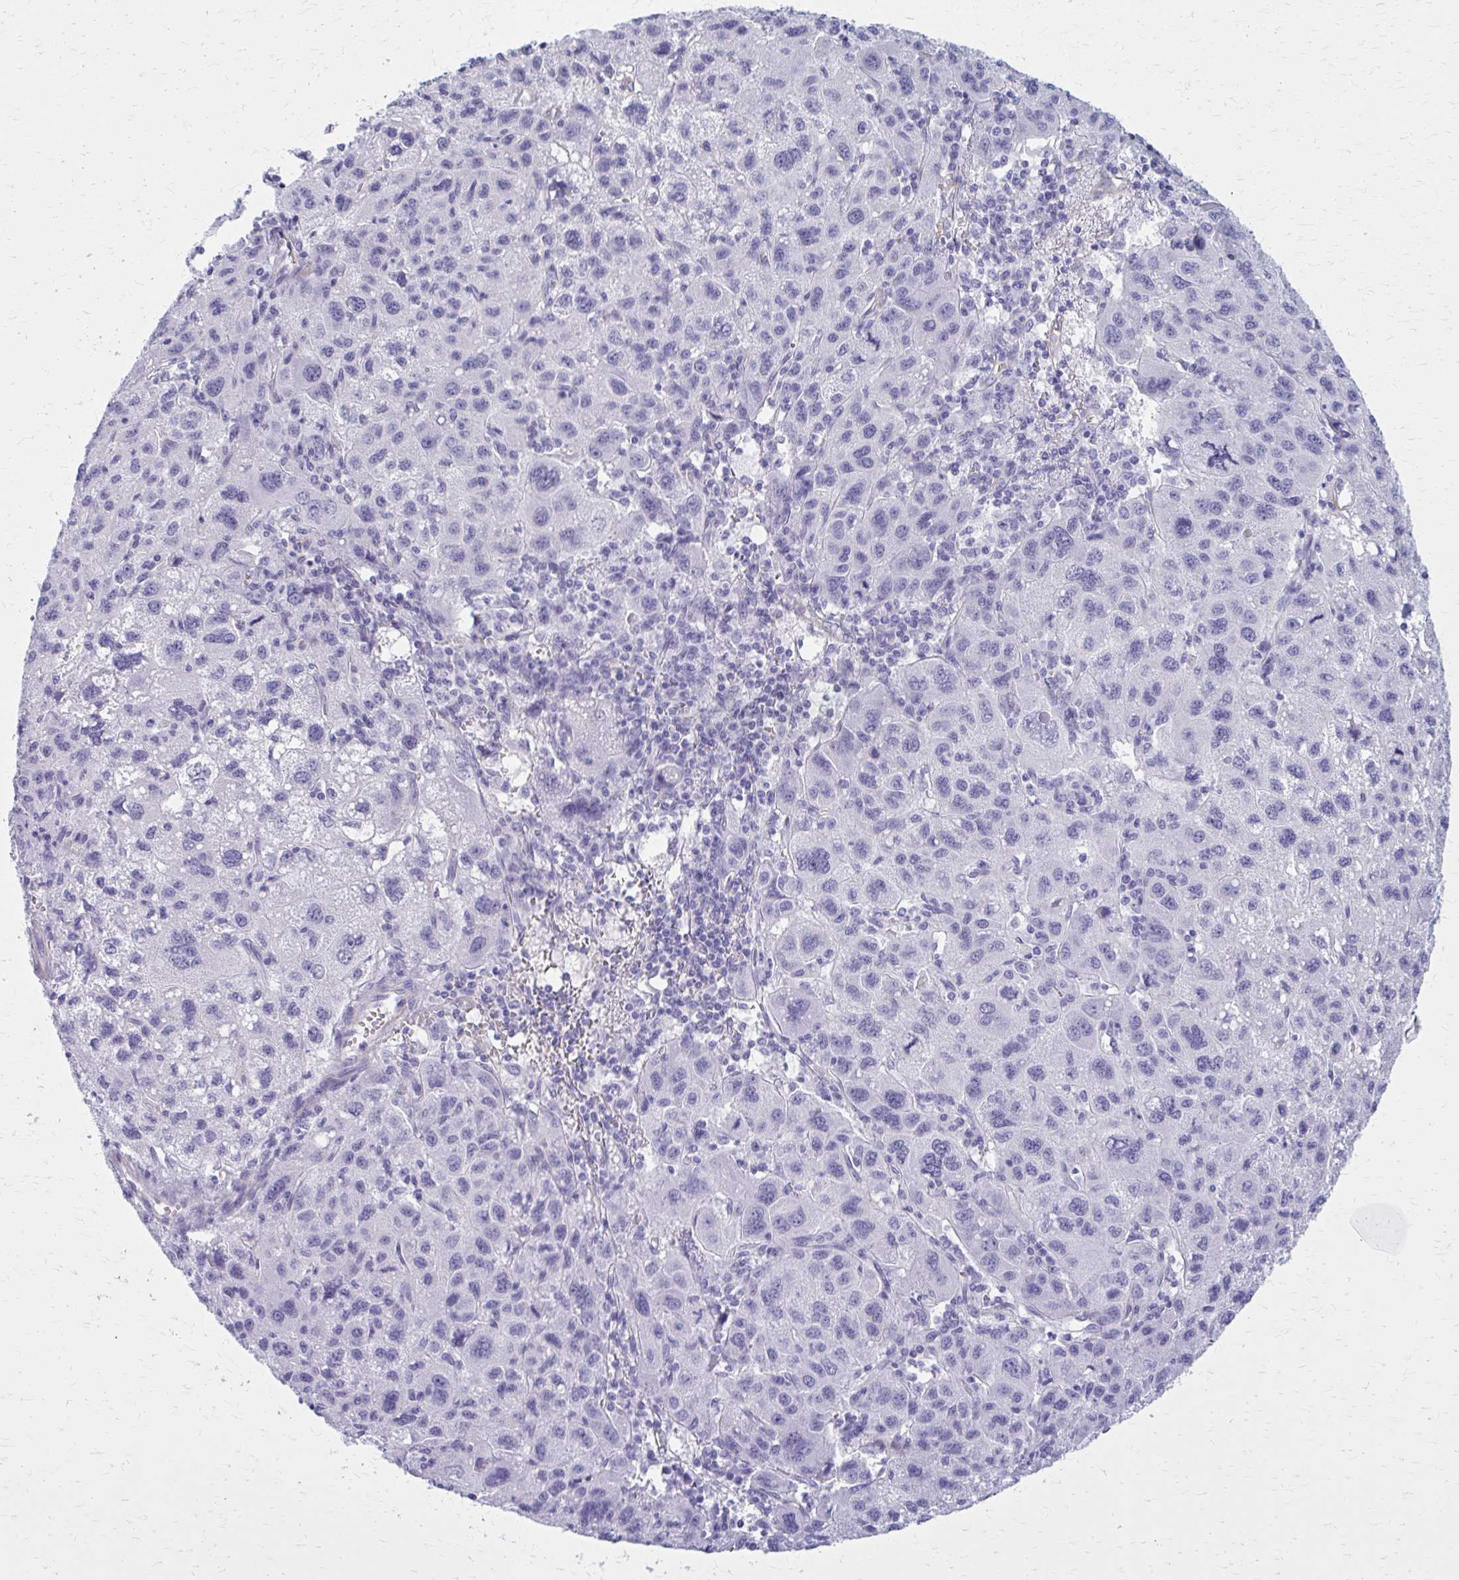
{"staining": {"intensity": "negative", "quantity": "none", "location": "none"}, "tissue": "liver cancer", "cell_type": "Tumor cells", "image_type": "cancer", "snomed": [{"axis": "morphology", "description": "Carcinoma, Hepatocellular, NOS"}, {"axis": "topography", "description": "Liver"}], "caption": "This is an immunohistochemistry (IHC) micrograph of liver hepatocellular carcinoma. There is no positivity in tumor cells.", "gene": "GFAP", "patient": {"sex": "female", "age": 77}}